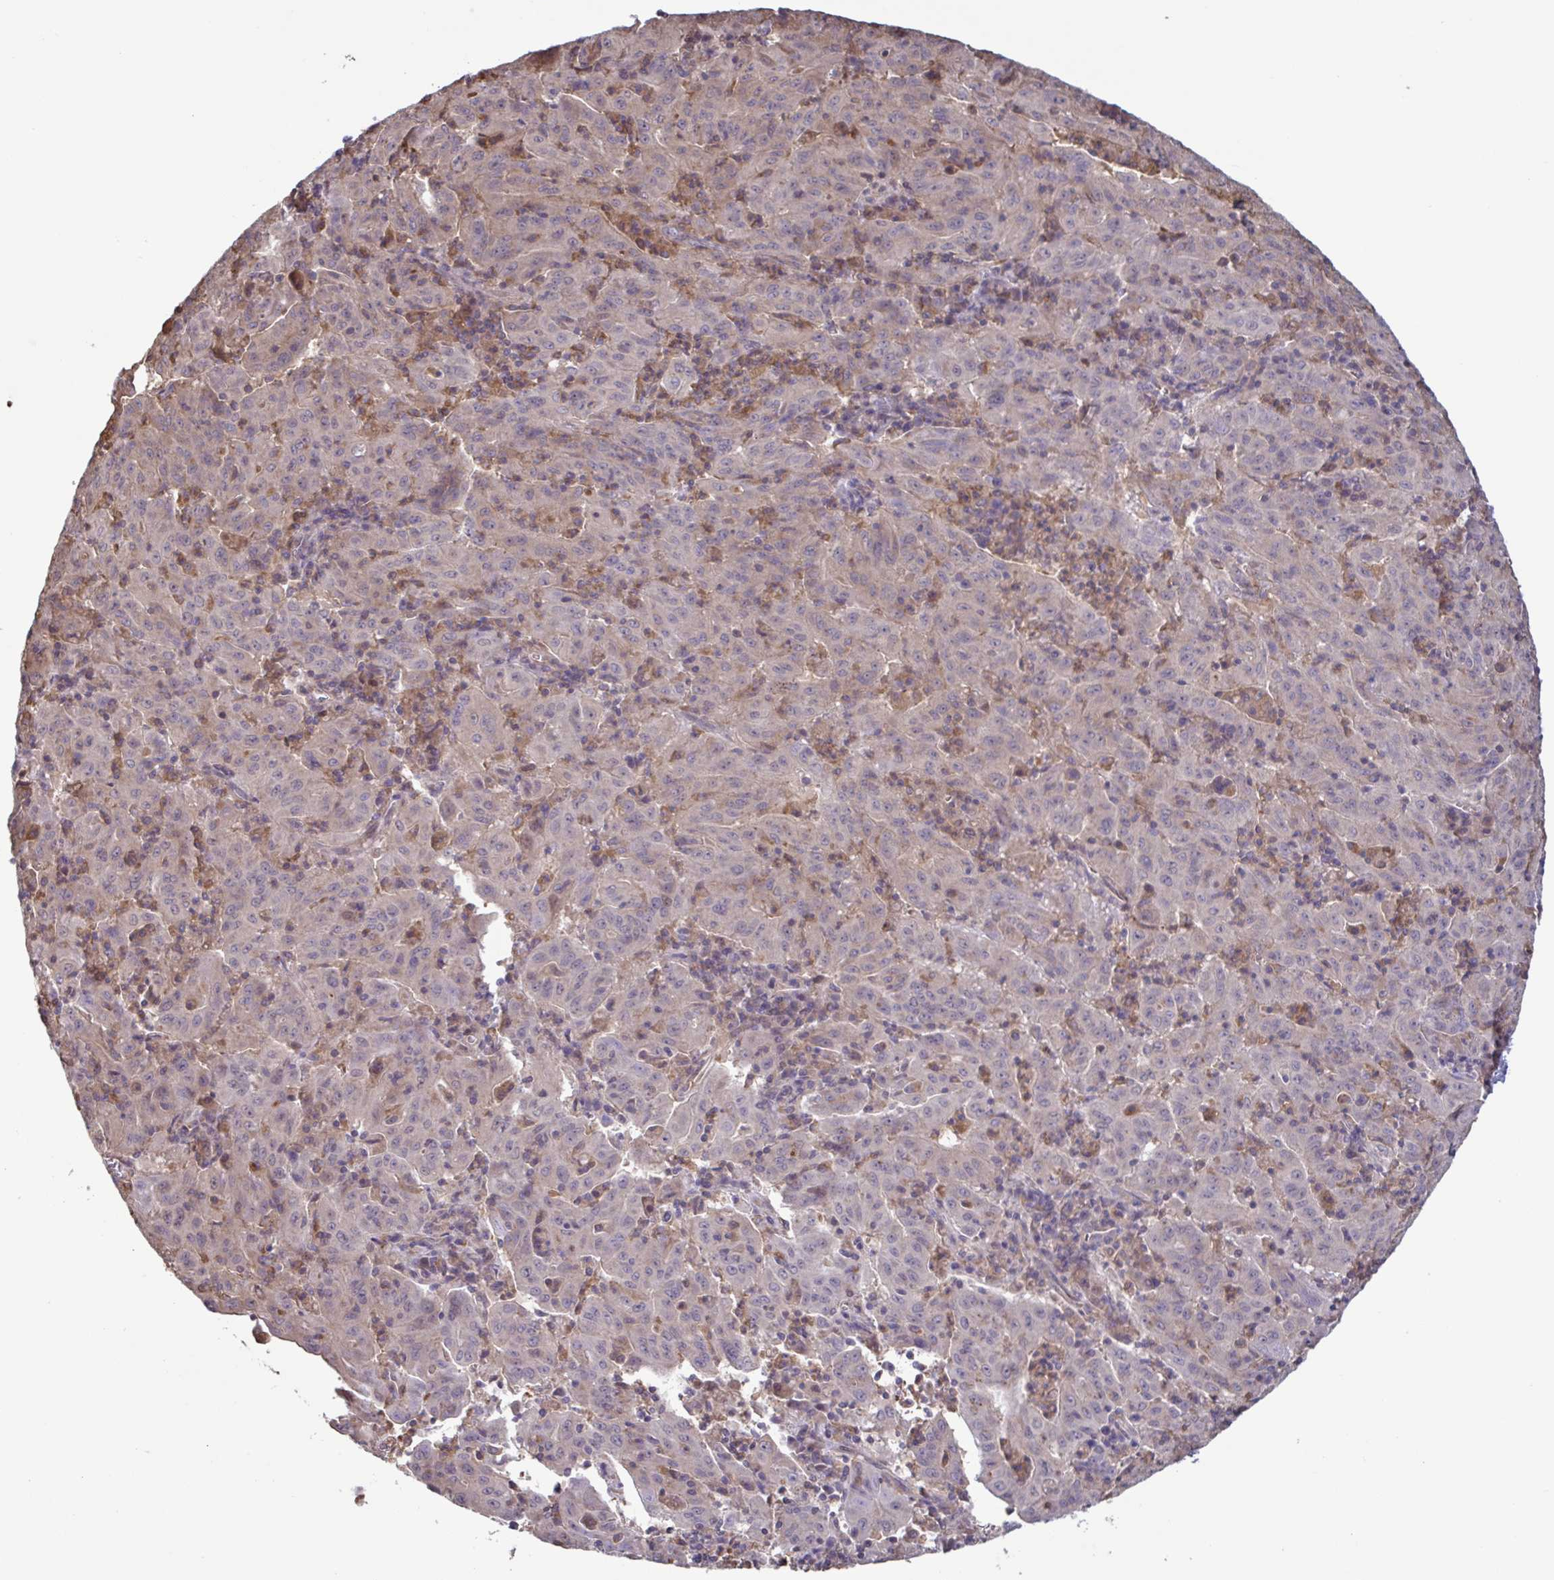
{"staining": {"intensity": "negative", "quantity": "none", "location": "none"}, "tissue": "pancreatic cancer", "cell_type": "Tumor cells", "image_type": "cancer", "snomed": [{"axis": "morphology", "description": "Adenocarcinoma, NOS"}, {"axis": "topography", "description": "Pancreas"}], "caption": "Human adenocarcinoma (pancreatic) stained for a protein using IHC reveals no expression in tumor cells.", "gene": "ZNF200", "patient": {"sex": "male", "age": 63}}